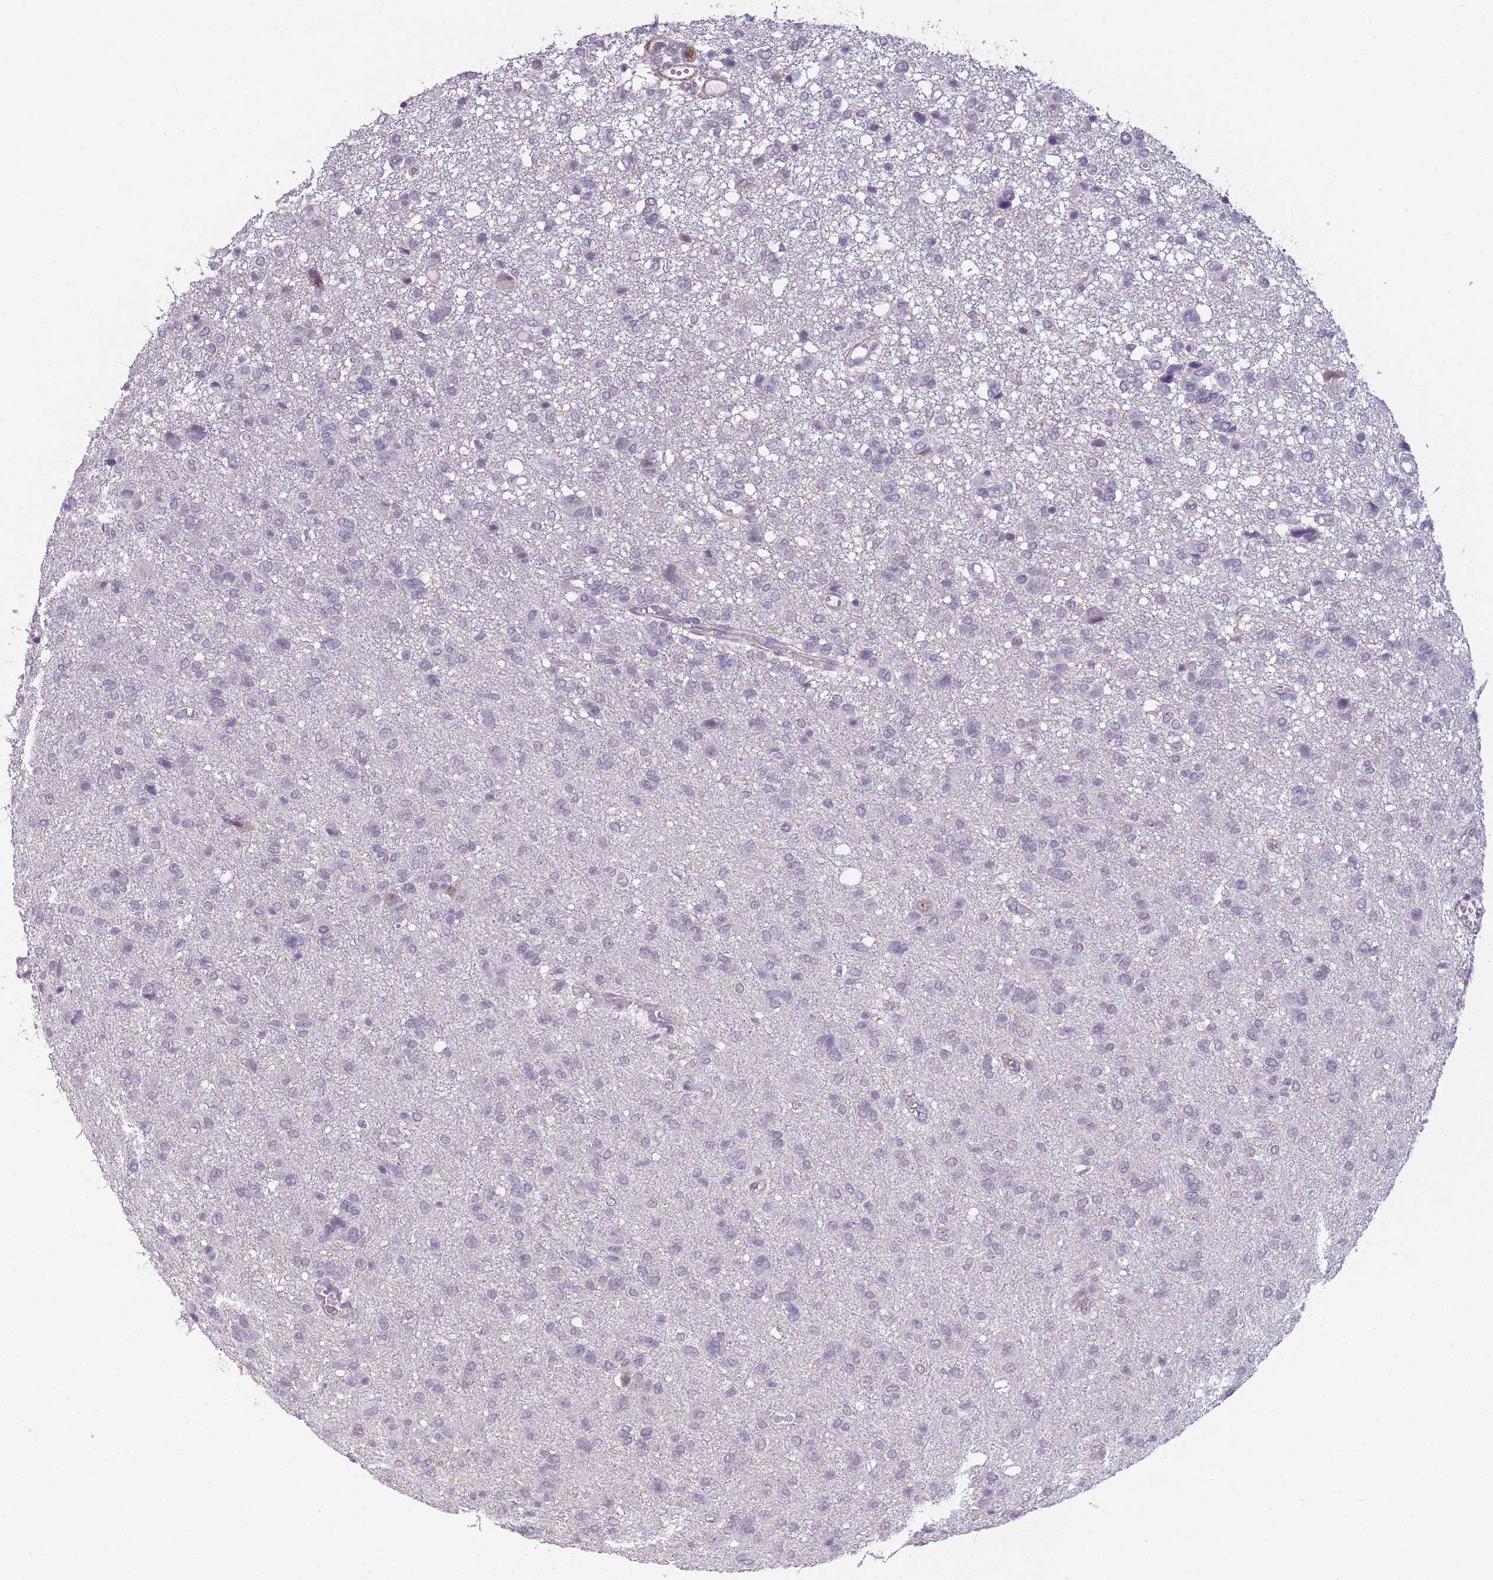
{"staining": {"intensity": "moderate", "quantity": "<25%", "location": "nuclear"}, "tissue": "glioma", "cell_type": "Tumor cells", "image_type": "cancer", "snomed": [{"axis": "morphology", "description": "Glioma, malignant, High grade"}, {"axis": "topography", "description": "Brain"}], "caption": "Human high-grade glioma (malignant) stained for a protein (brown) reveals moderate nuclear positive expression in about <25% of tumor cells.", "gene": "SIN3B", "patient": {"sex": "female", "age": 59}}